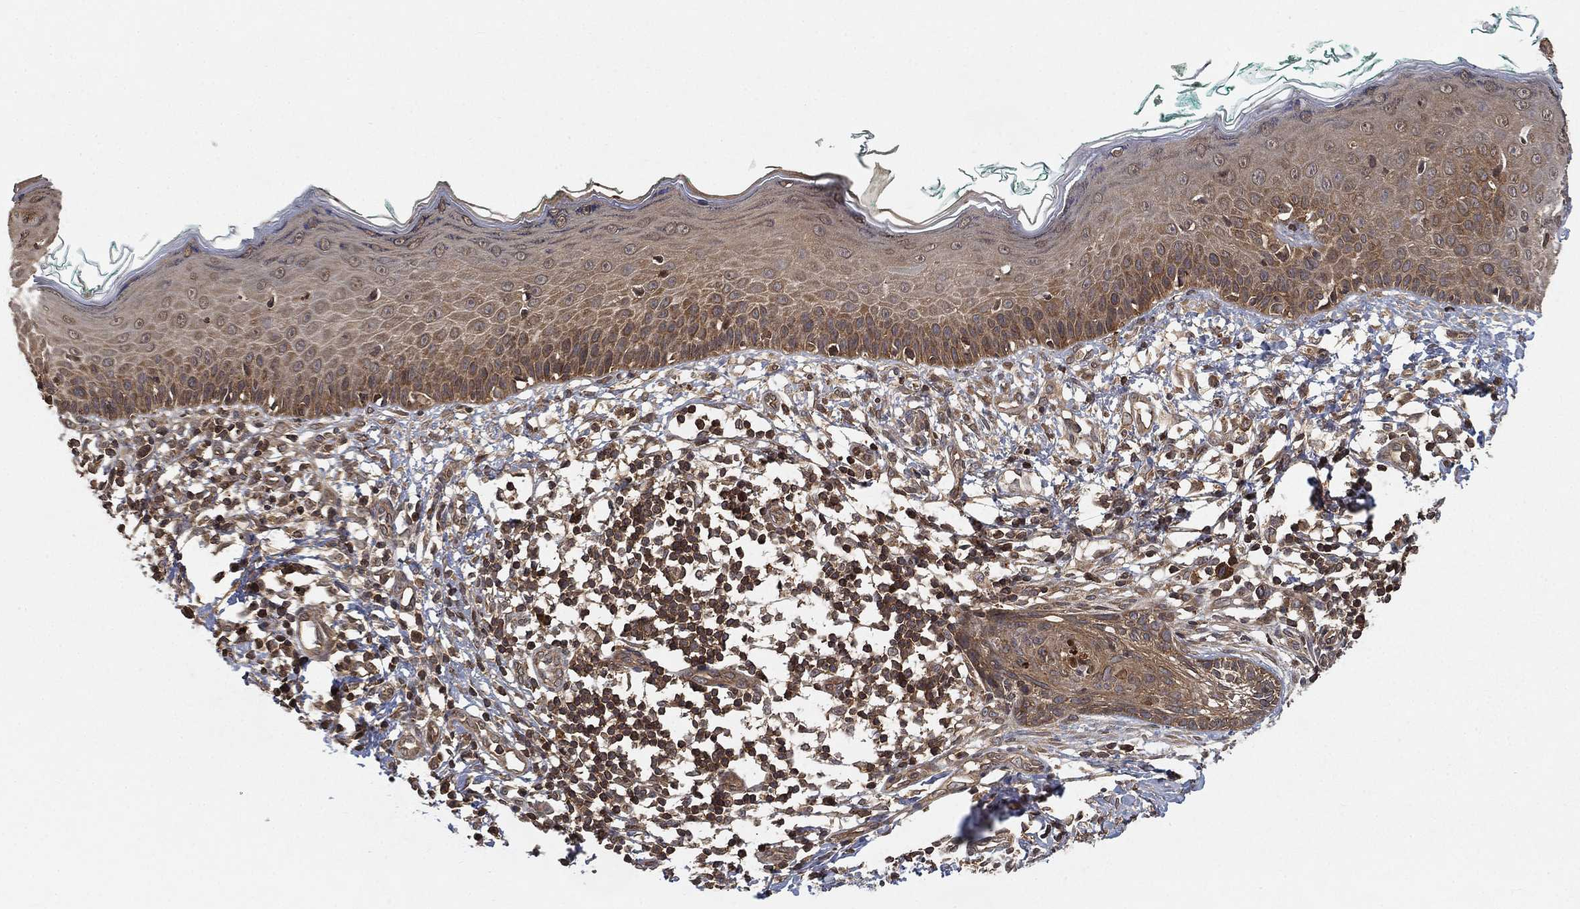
{"staining": {"intensity": "moderate", "quantity": "<25%", "location": "cytoplasmic/membranous"}, "tissue": "skin", "cell_type": "Fibroblasts", "image_type": "normal", "snomed": [{"axis": "morphology", "description": "Normal tissue, NOS"}, {"axis": "morphology", "description": "Basal cell carcinoma"}, {"axis": "topography", "description": "Skin"}], "caption": "About <25% of fibroblasts in unremarkable human skin show moderate cytoplasmic/membranous protein expression as visualized by brown immunohistochemical staining.", "gene": "UBA5", "patient": {"sex": "male", "age": 33}}